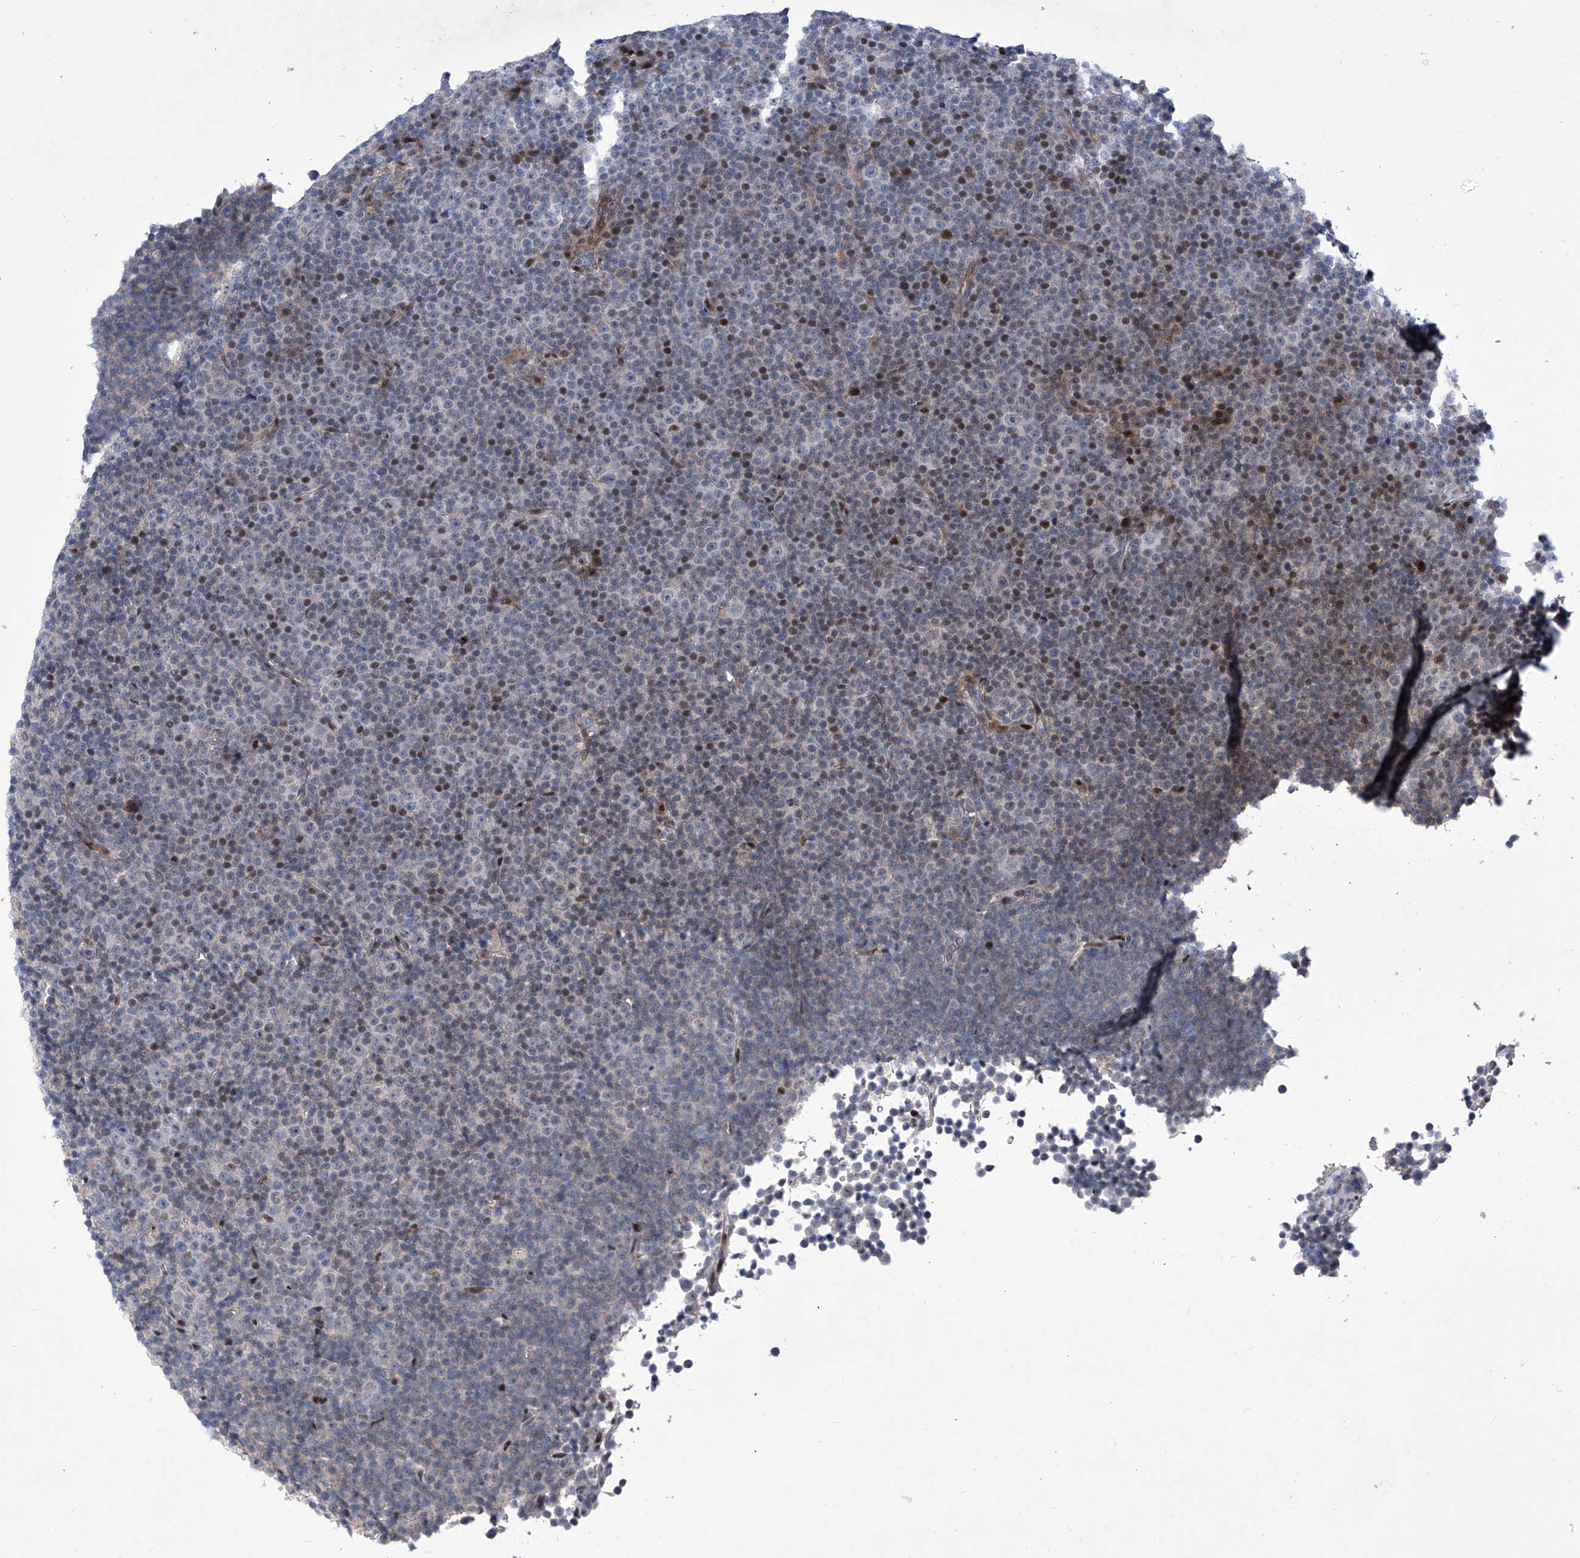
{"staining": {"intensity": "negative", "quantity": "none", "location": "none"}, "tissue": "lymphoma", "cell_type": "Tumor cells", "image_type": "cancer", "snomed": [{"axis": "morphology", "description": "Malignant lymphoma, non-Hodgkin's type, Low grade"}, {"axis": "topography", "description": "Lymph node"}], "caption": "Lymphoma was stained to show a protein in brown. There is no significant expression in tumor cells.", "gene": "NUFIP1", "patient": {"sex": "female", "age": 67}}